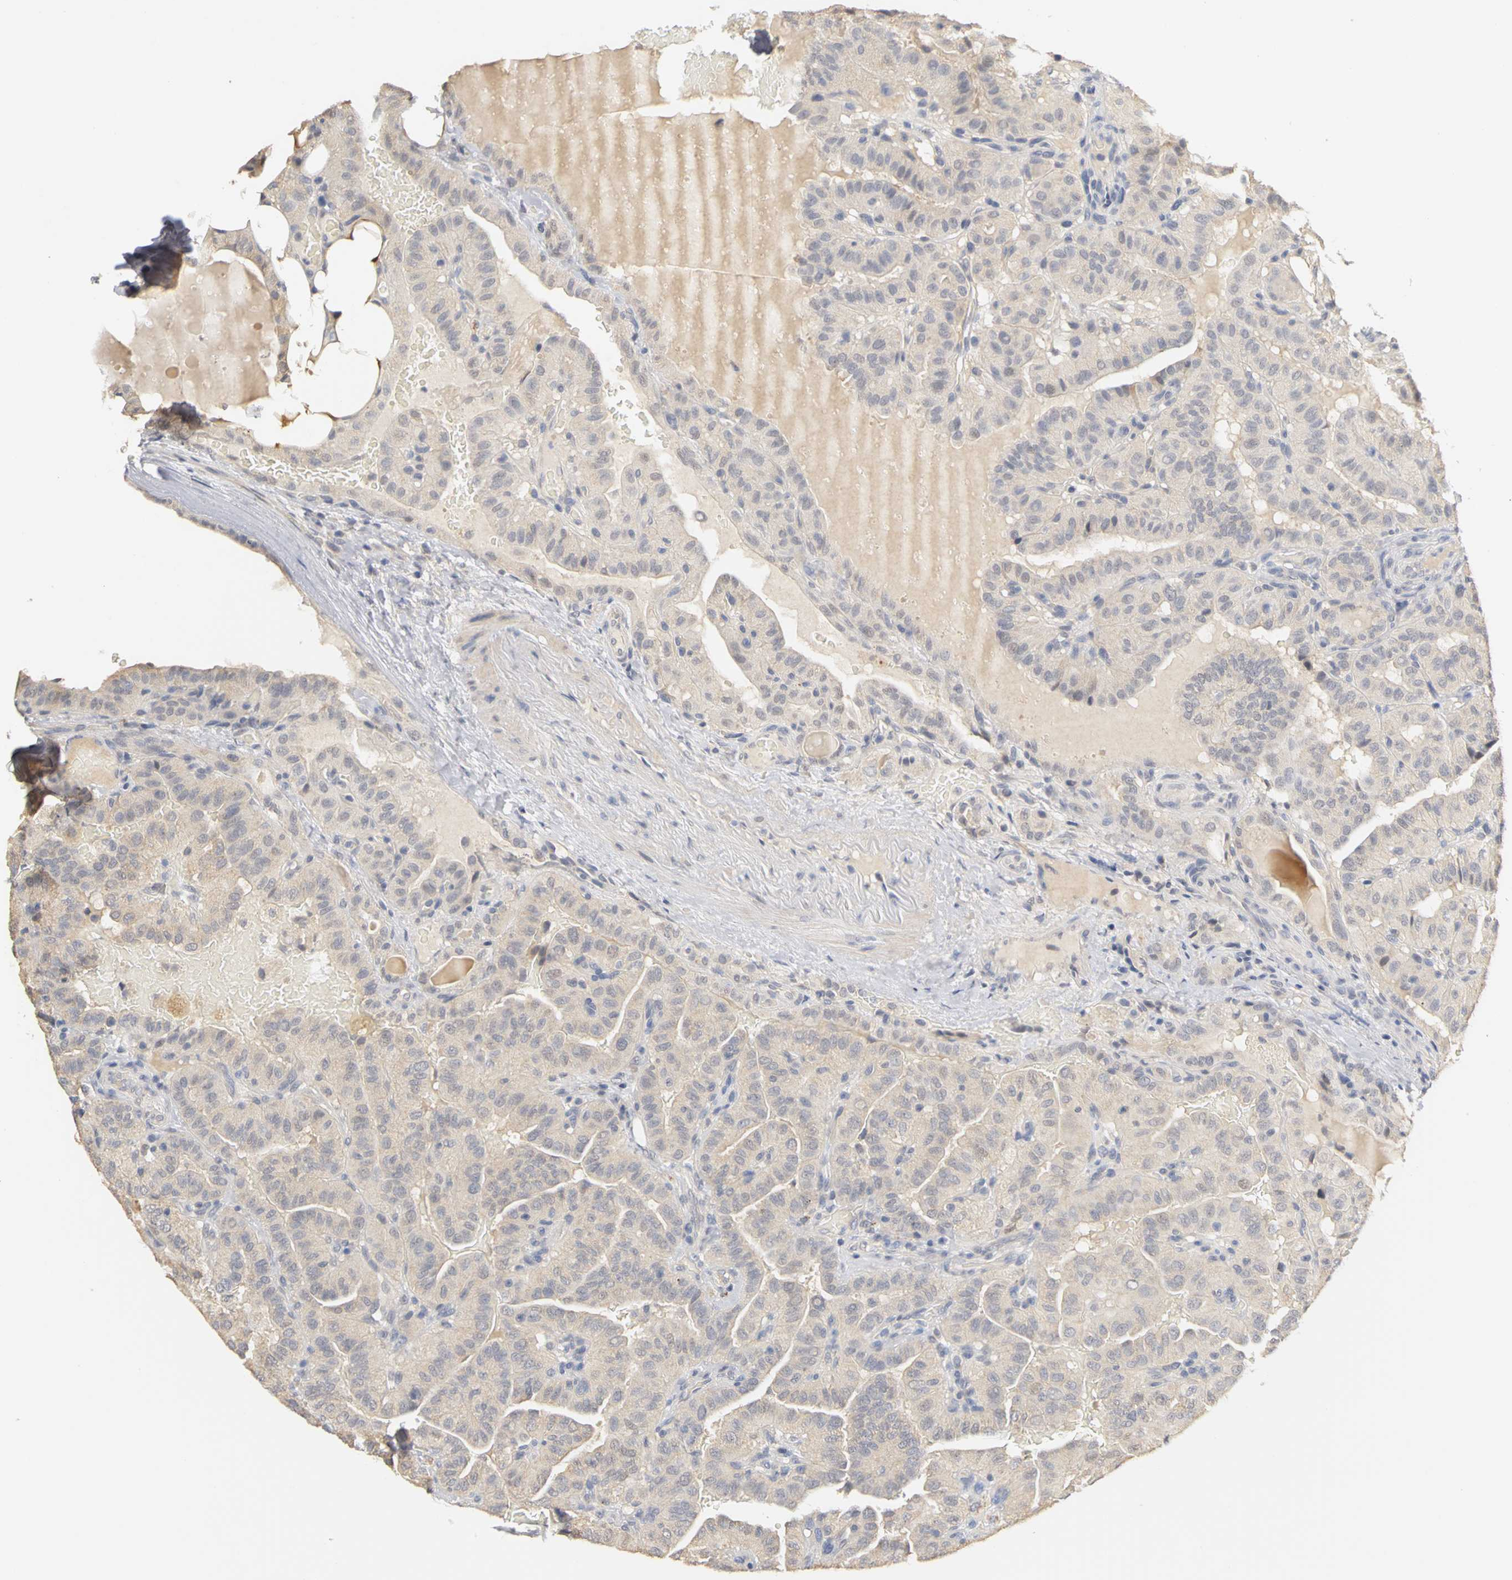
{"staining": {"intensity": "weak", "quantity": ">75%", "location": "cytoplasmic/membranous"}, "tissue": "thyroid cancer", "cell_type": "Tumor cells", "image_type": "cancer", "snomed": [{"axis": "morphology", "description": "Papillary adenocarcinoma, NOS"}, {"axis": "topography", "description": "Thyroid gland"}], "caption": "Human thyroid cancer stained with a brown dye displays weak cytoplasmic/membranous positive positivity in approximately >75% of tumor cells.", "gene": "PGR", "patient": {"sex": "male", "age": 77}}